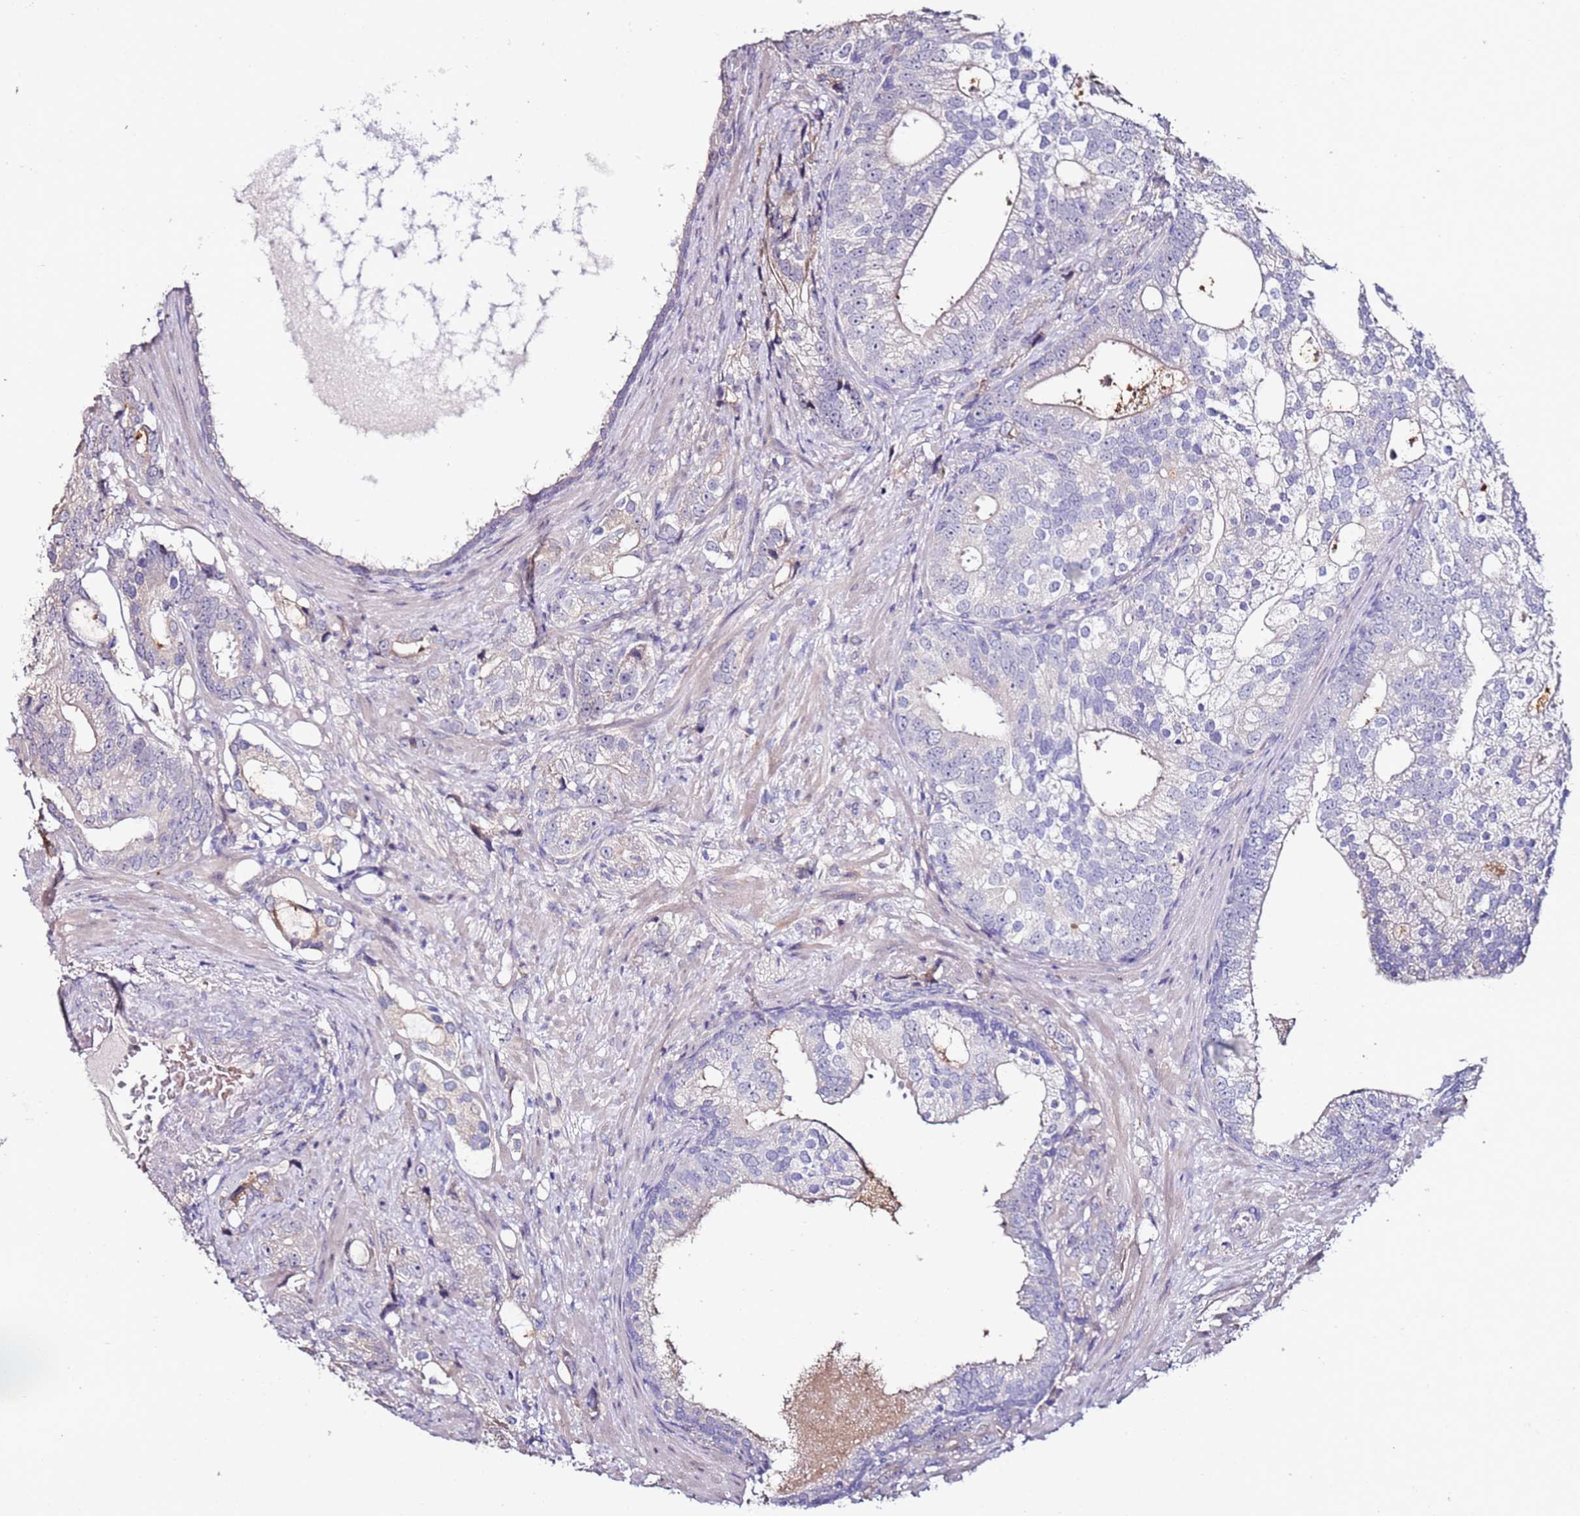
{"staining": {"intensity": "negative", "quantity": "none", "location": "none"}, "tissue": "prostate cancer", "cell_type": "Tumor cells", "image_type": "cancer", "snomed": [{"axis": "morphology", "description": "Adenocarcinoma, High grade"}, {"axis": "topography", "description": "Prostate"}], "caption": "Prostate adenocarcinoma (high-grade) stained for a protein using IHC displays no positivity tumor cells.", "gene": "C3orf80", "patient": {"sex": "male", "age": 75}}